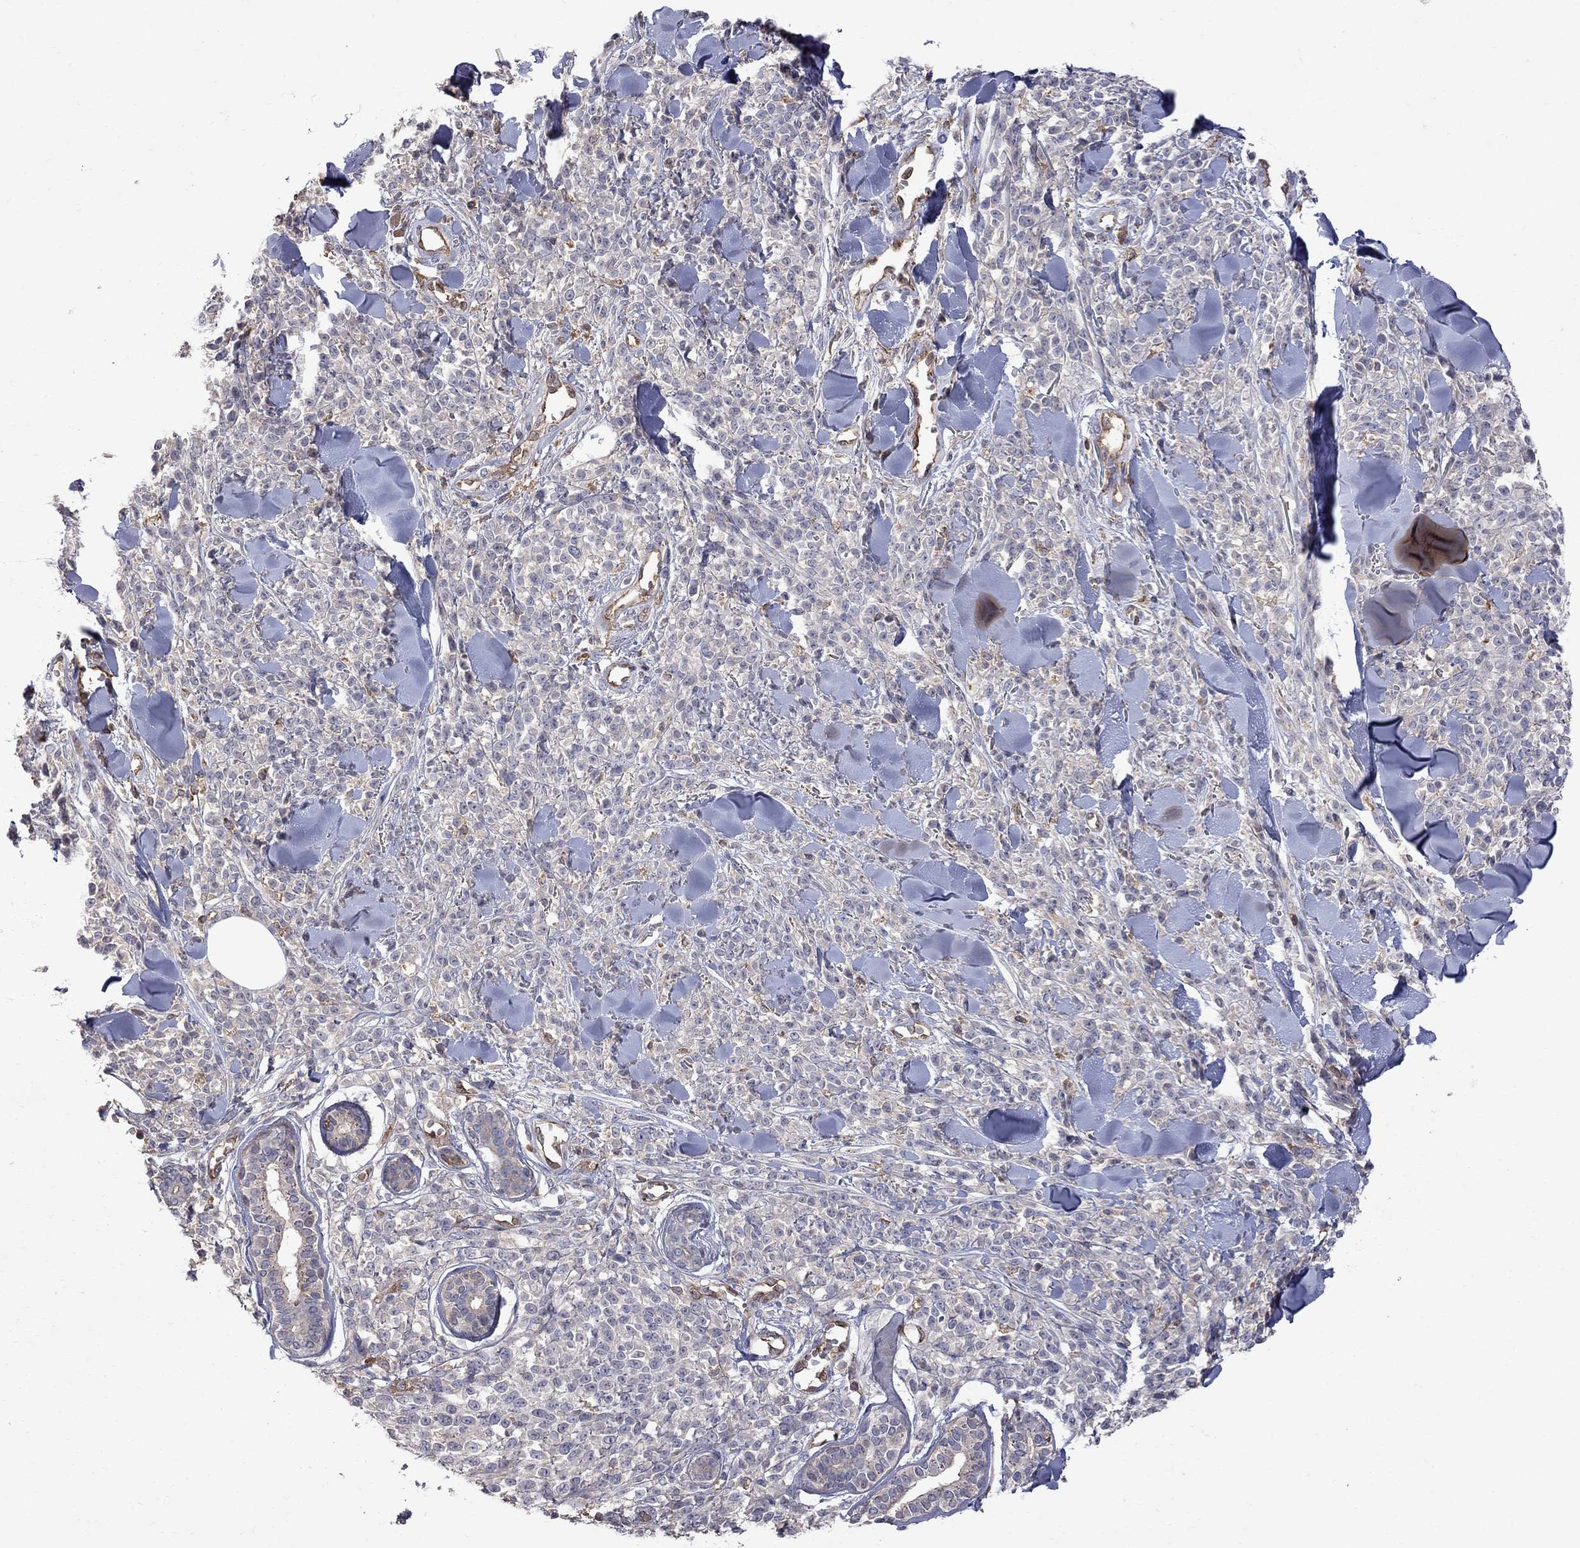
{"staining": {"intensity": "negative", "quantity": "none", "location": "none"}, "tissue": "melanoma", "cell_type": "Tumor cells", "image_type": "cancer", "snomed": [{"axis": "morphology", "description": "Malignant melanoma, NOS"}, {"axis": "topography", "description": "Skin"}, {"axis": "topography", "description": "Skin of trunk"}], "caption": "Tumor cells show no significant positivity in malignant melanoma. Brightfield microscopy of immunohistochemistry stained with DAB (brown) and hematoxylin (blue), captured at high magnification.", "gene": "ABI3", "patient": {"sex": "male", "age": 74}}